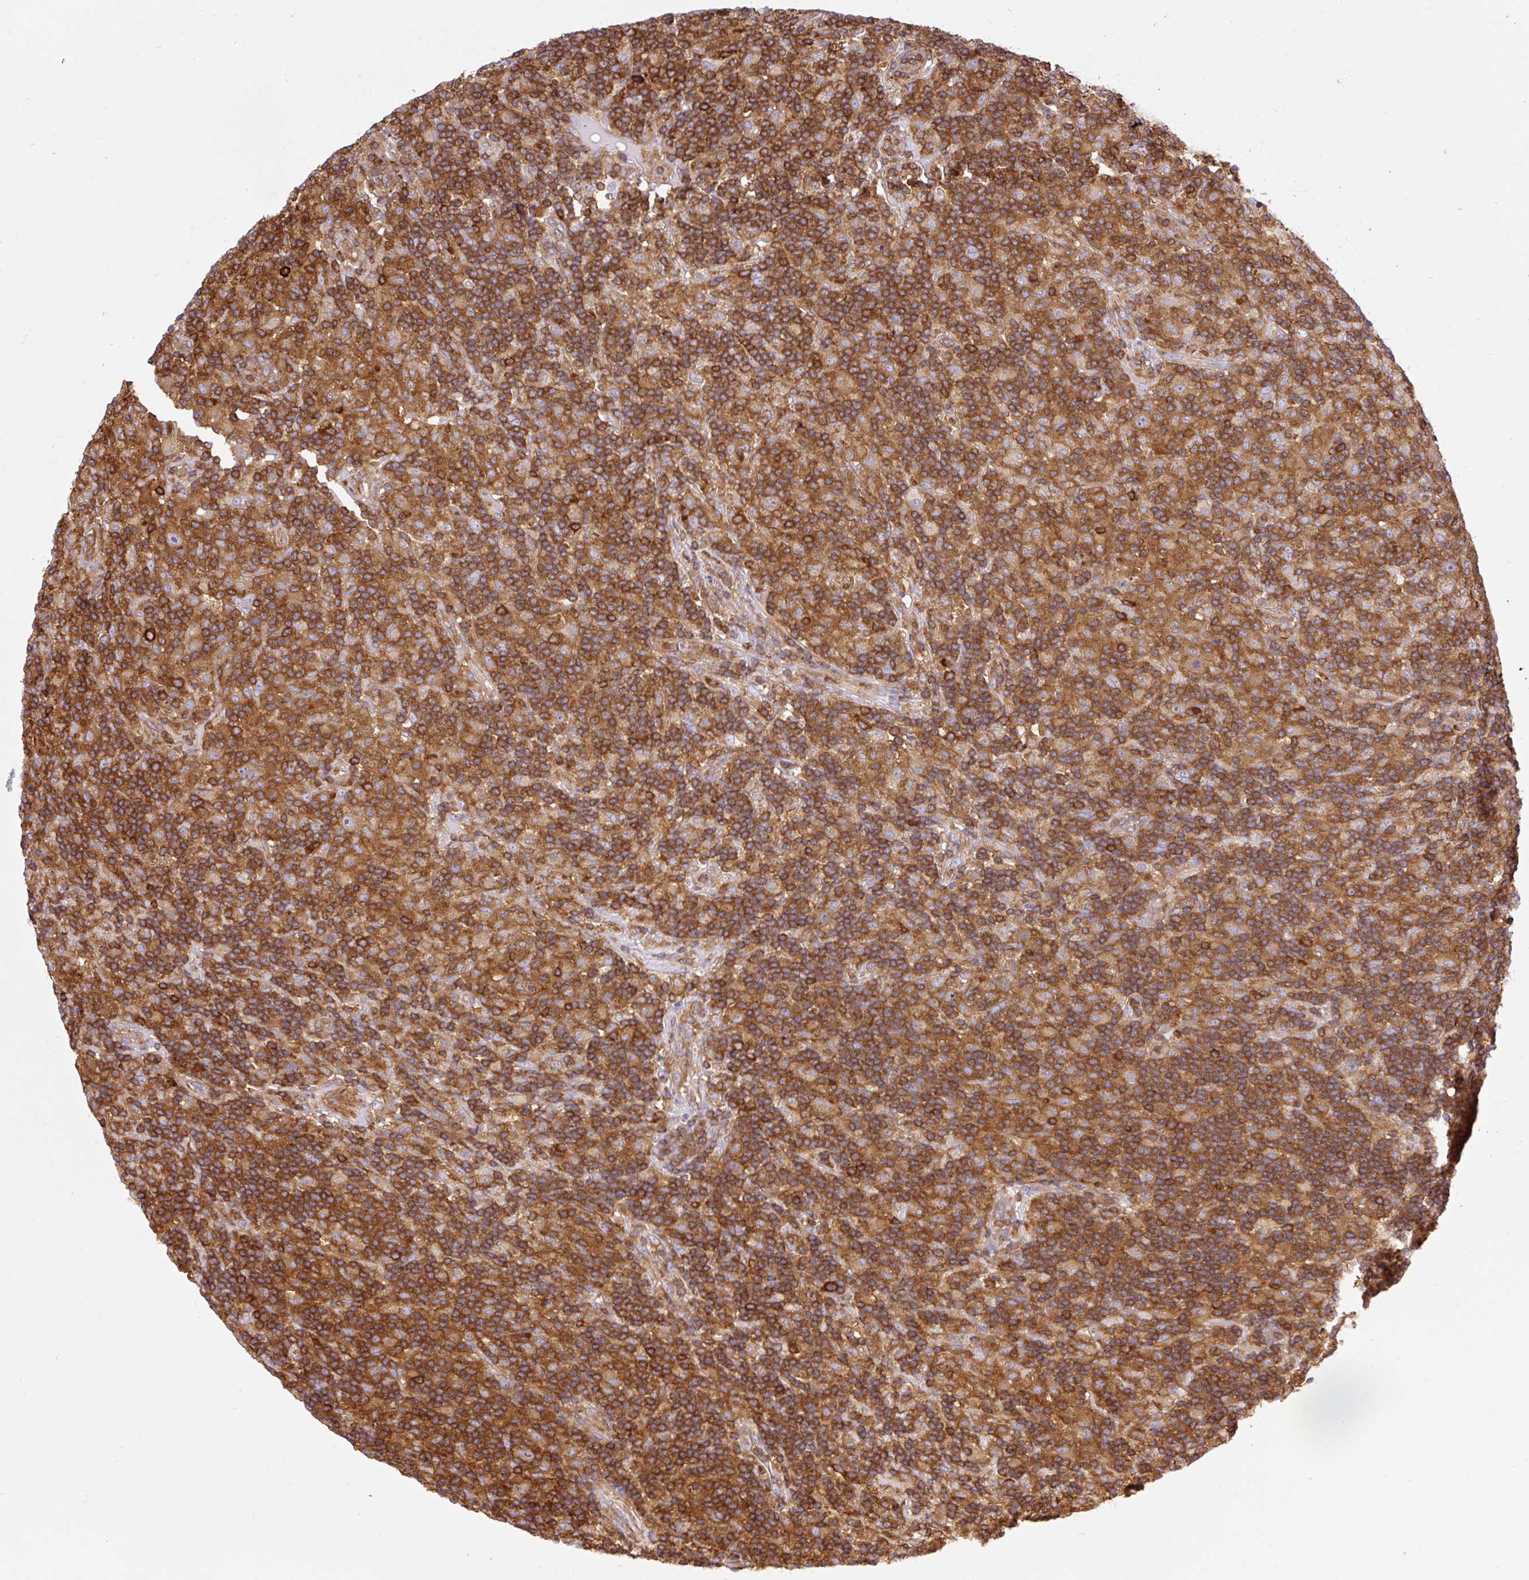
{"staining": {"intensity": "weak", "quantity": ">75%", "location": "cytoplasmic/membranous"}, "tissue": "lymphoma", "cell_type": "Tumor cells", "image_type": "cancer", "snomed": [{"axis": "morphology", "description": "Hodgkin's disease, NOS"}, {"axis": "topography", "description": "Lymph node"}], "caption": "Immunohistochemical staining of Hodgkin's disease displays low levels of weak cytoplasmic/membranous protein expression in approximately >75% of tumor cells. Immunohistochemistry stains the protein in brown and the nuclei are stained blue.", "gene": "DNM2", "patient": {"sex": "male", "age": 70}}